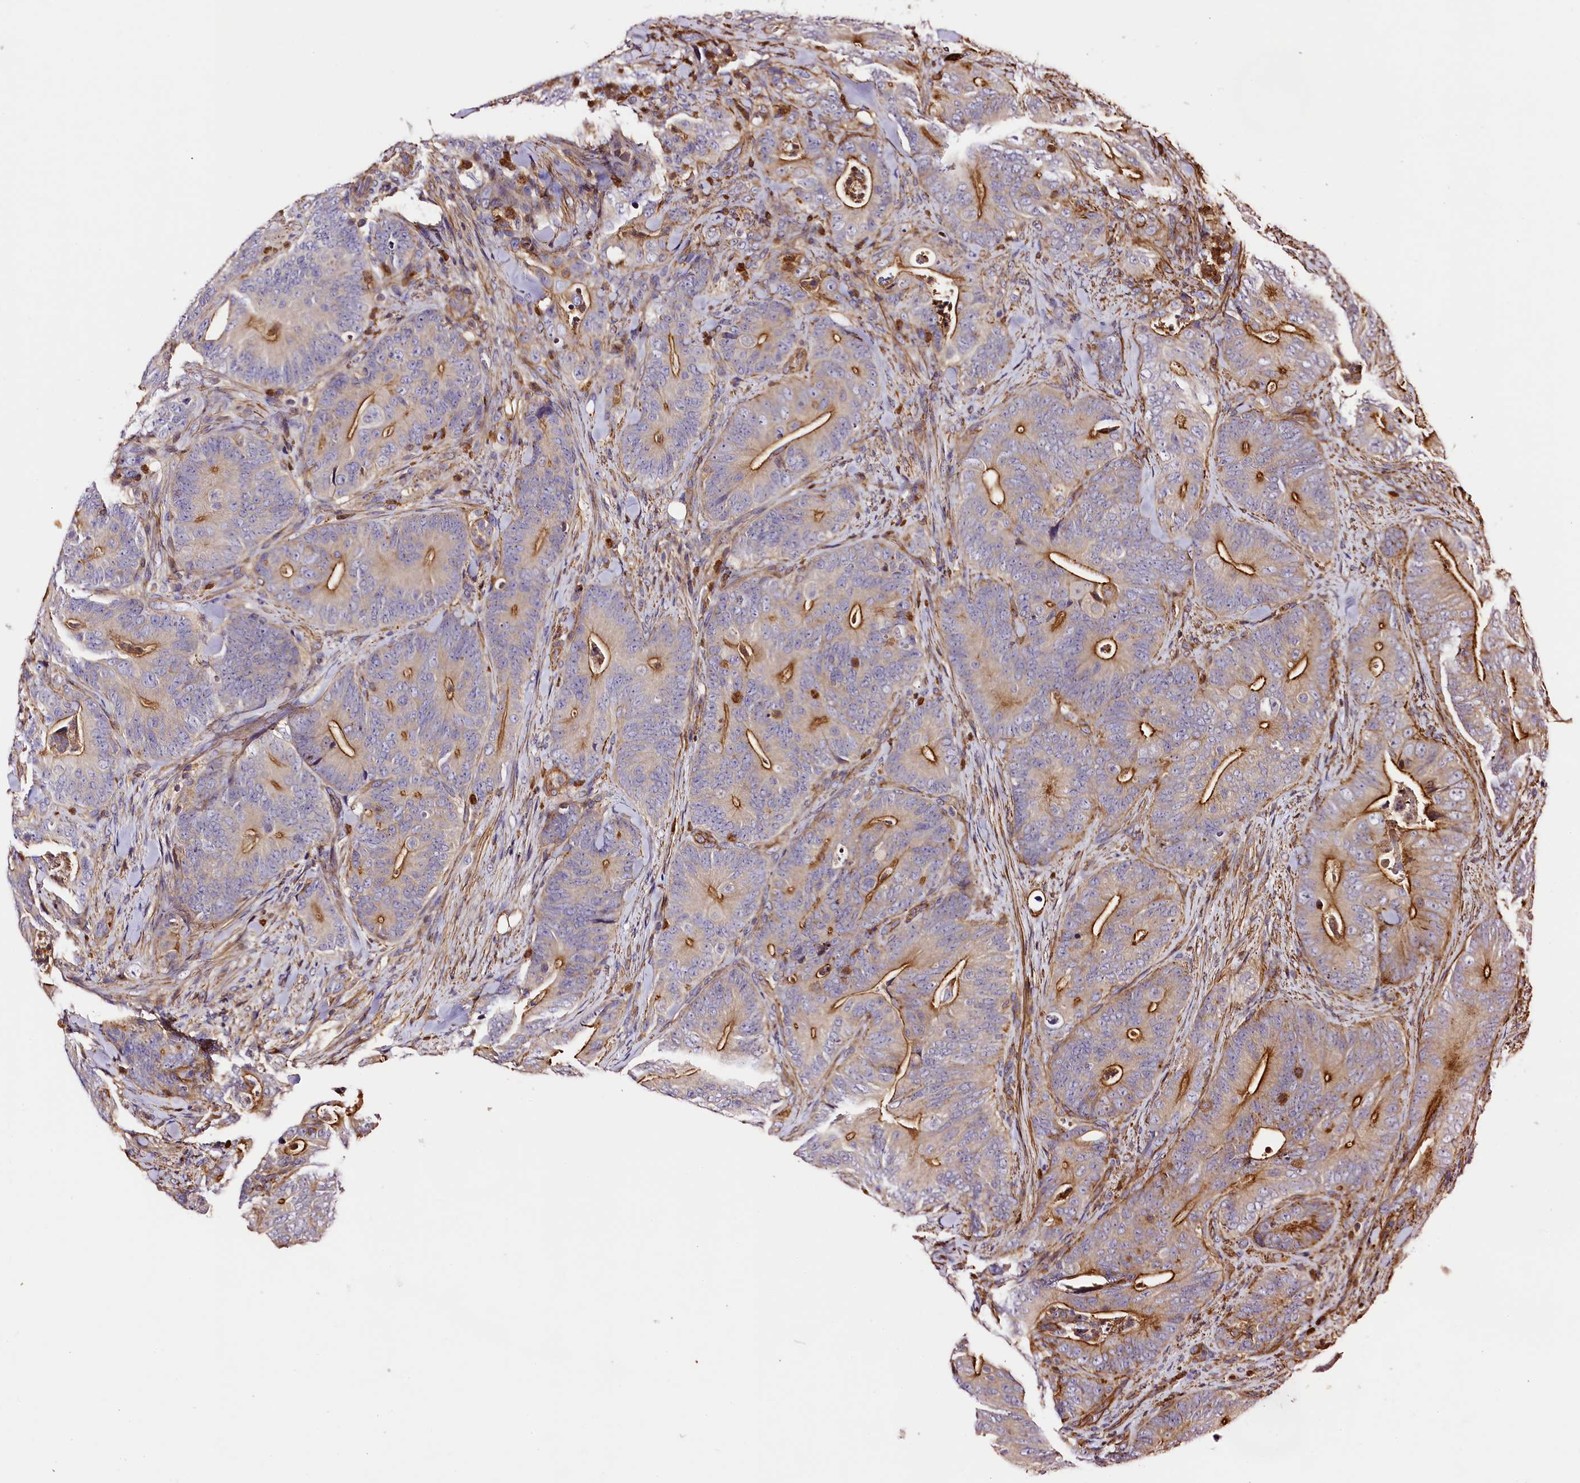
{"staining": {"intensity": "moderate", "quantity": ">75%", "location": "cytoplasmic/membranous"}, "tissue": "colorectal cancer", "cell_type": "Tumor cells", "image_type": "cancer", "snomed": [{"axis": "morphology", "description": "Normal tissue, NOS"}, {"axis": "topography", "description": "Colon"}], "caption": "Protein expression by immunohistochemistry (IHC) demonstrates moderate cytoplasmic/membranous expression in about >75% of tumor cells in colorectal cancer.", "gene": "RAPSN", "patient": {"sex": "female", "age": 82}}